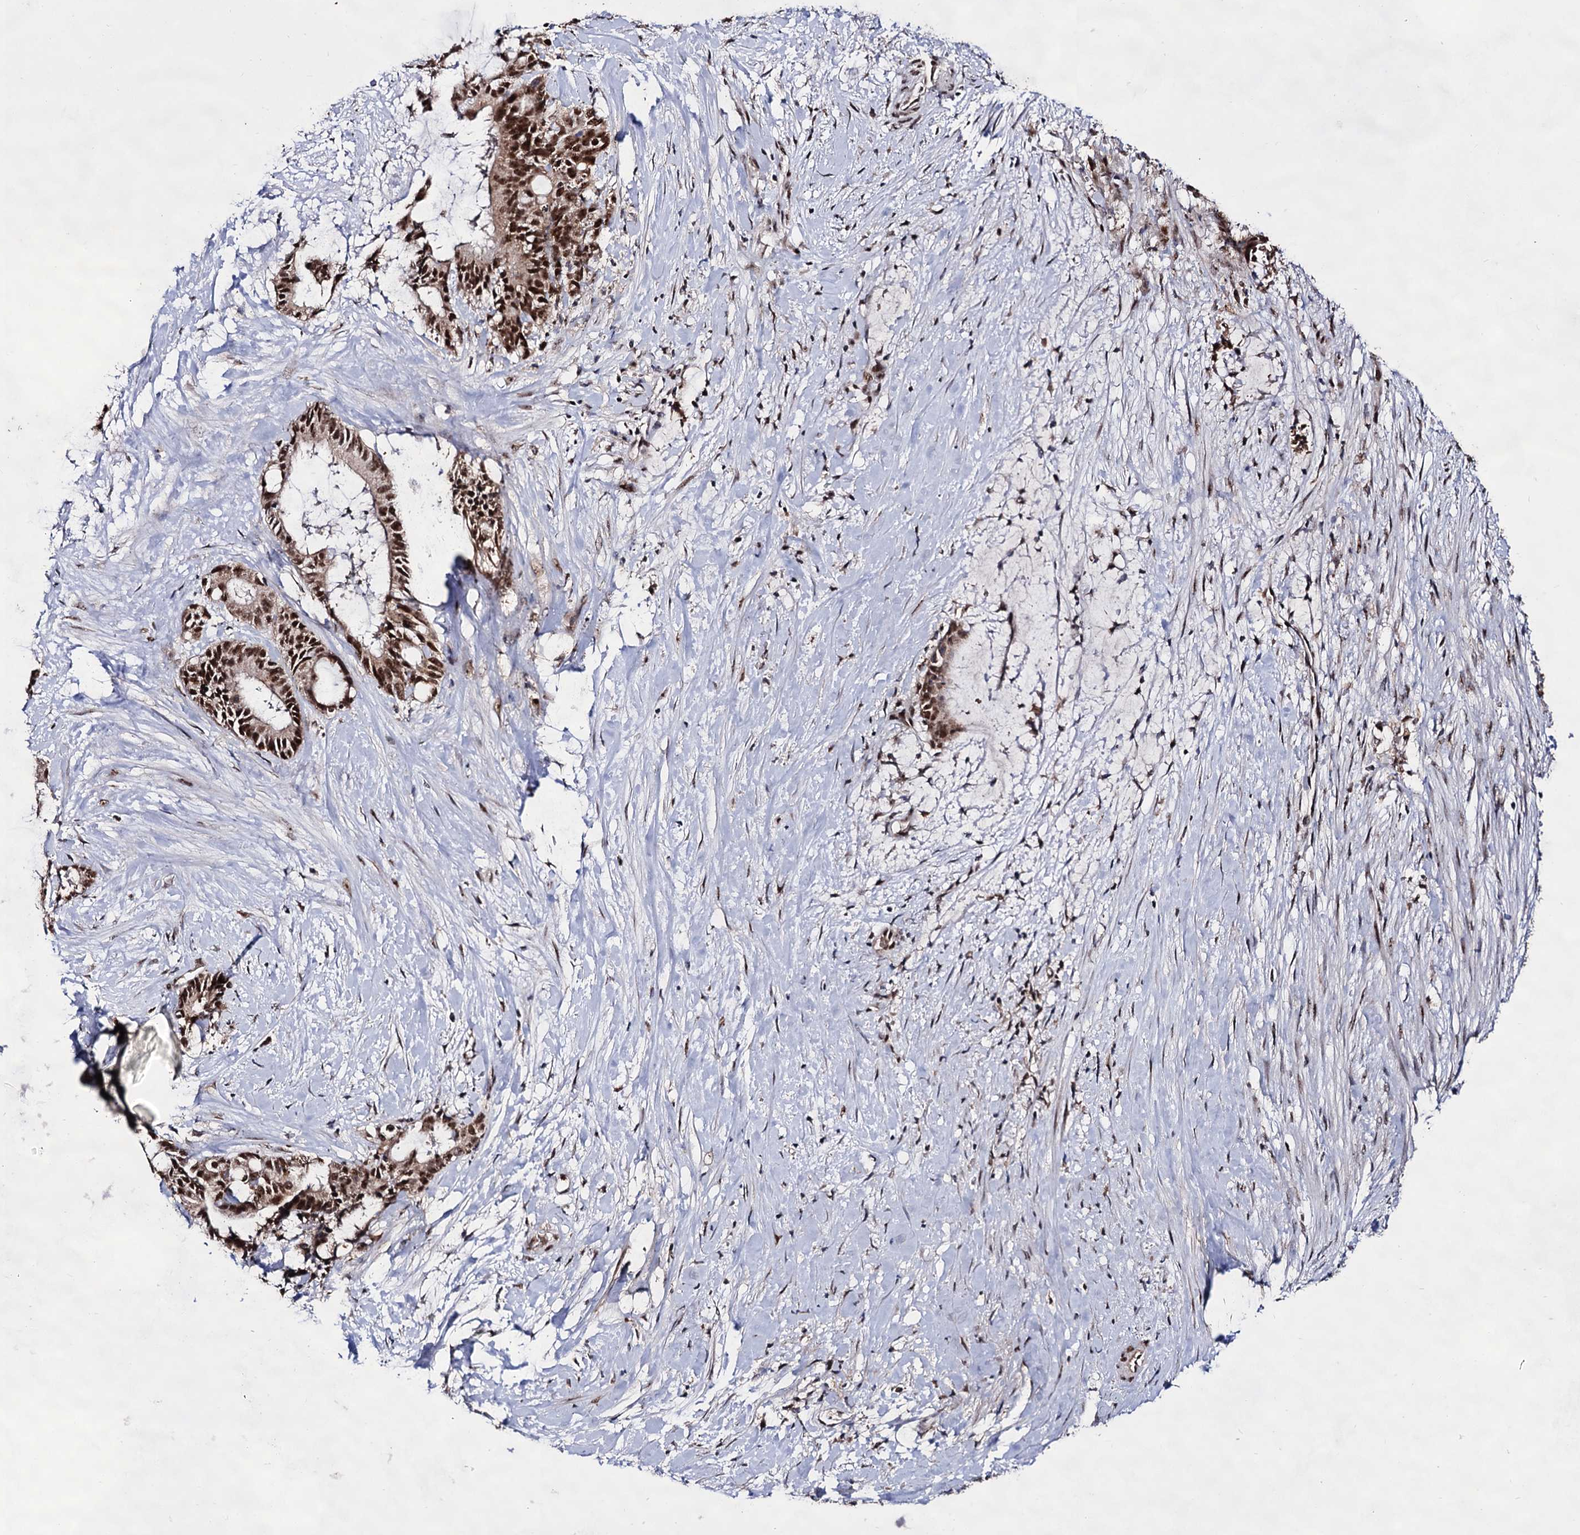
{"staining": {"intensity": "strong", "quantity": ">75%", "location": "cytoplasmic/membranous,nuclear"}, "tissue": "liver cancer", "cell_type": "Tumor cells", "image_type": "cancer", "snomed": [{"axis": "morphology", "description": "Normal tissue, NOS"}, {"axis": "morphology", "description": "Cholangiocarcinoma"}, {"axis": "topography", "description": "Liver"}, {"axis": "topography", "description": "Peripheral nerve tissue"}], "caption": "About >75% of tumor cells in human cholangiocarcinoma (liver) show strong cytoplasmic/membranous and nuclear protein expression as visualized by brown immunohistochemical staining.", "gene": "EXOSC10", "patient": {"sex": "female", "age": 73}}